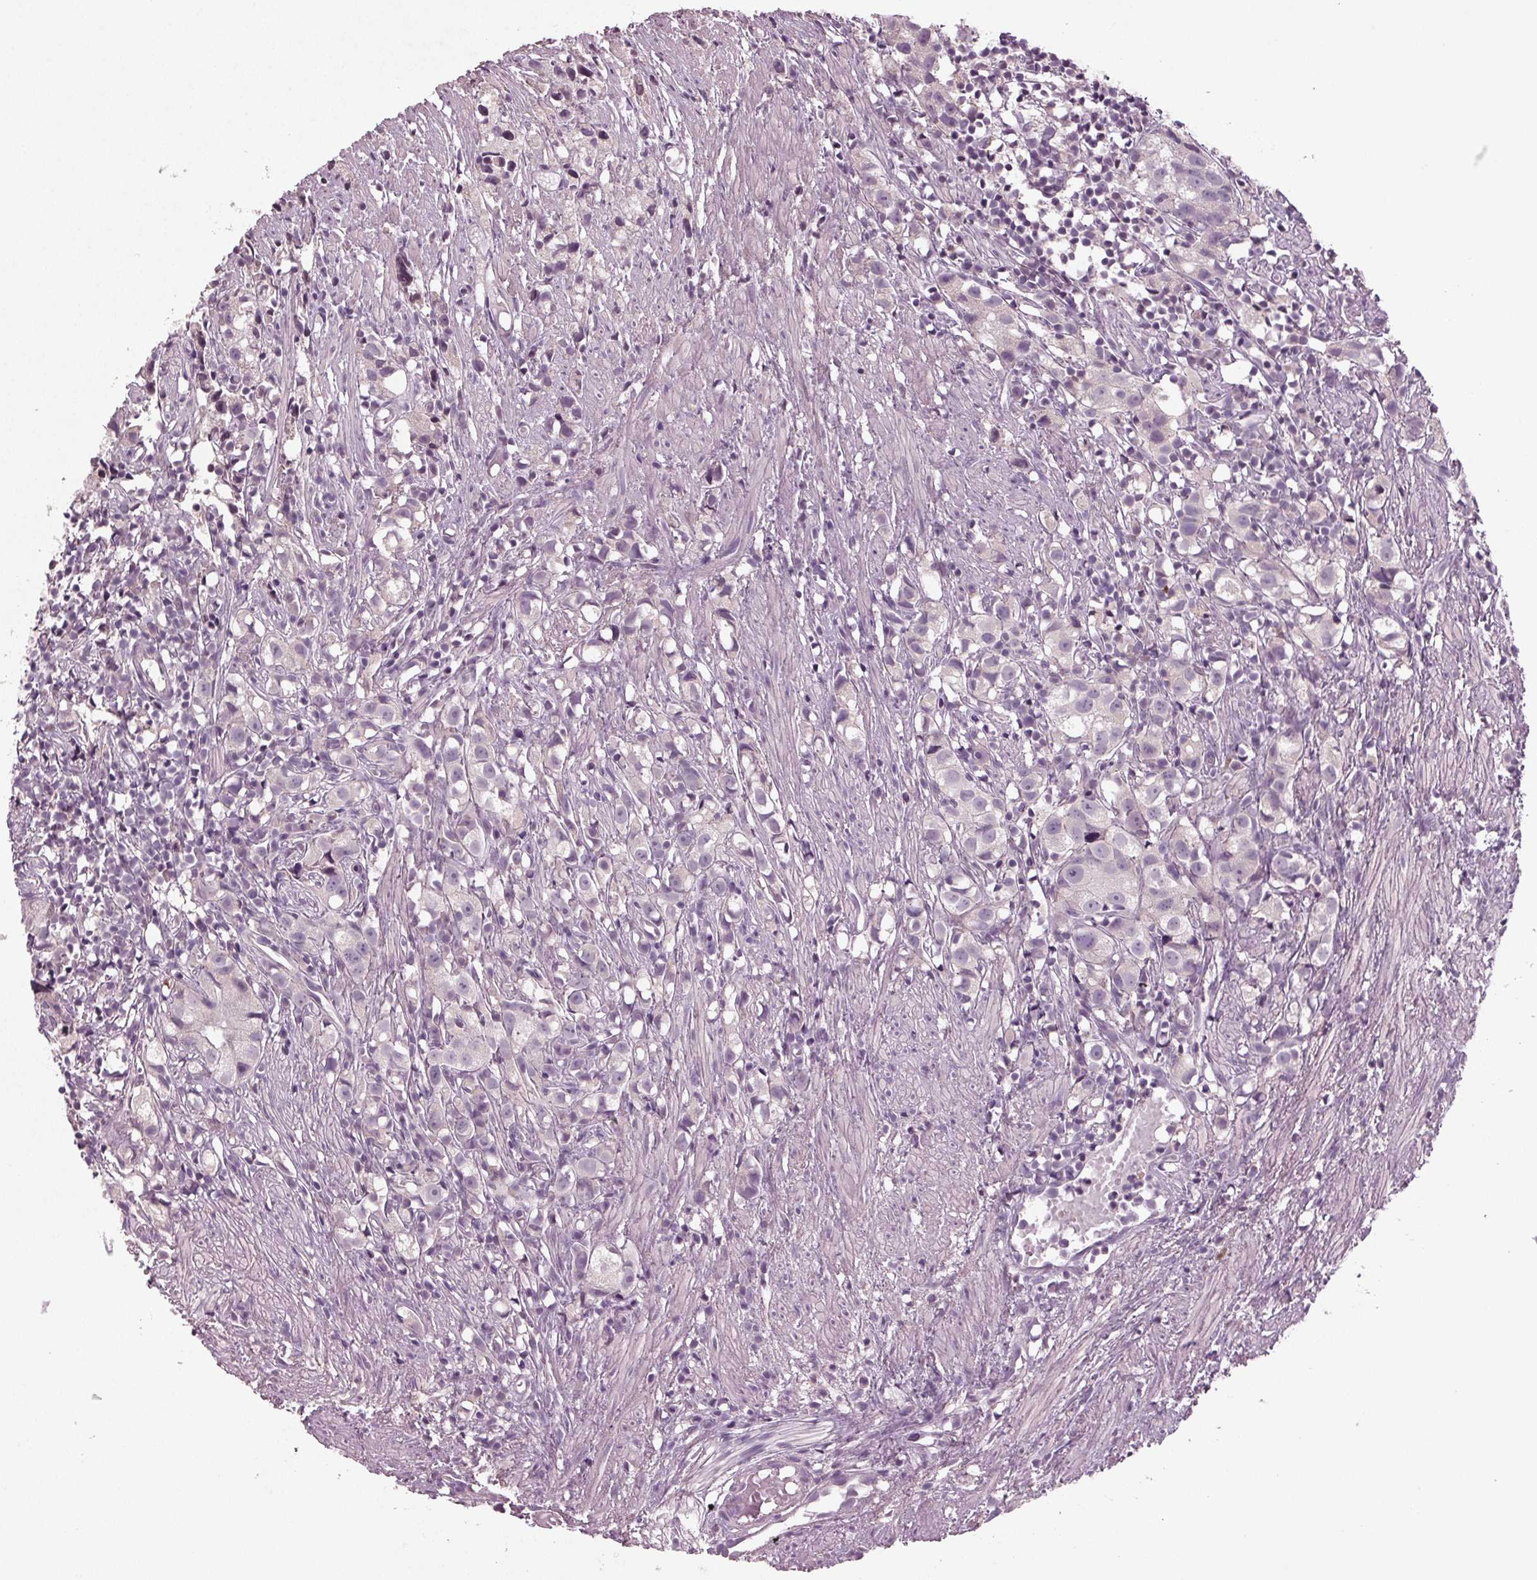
{"staining": {"intensity": "negative", "quantity": "none", "location": "none"}, "tissue": "prostate cancer", "cell_type": "Tumor cells", "image_type": "cancer", "snomed": [{"axis": "morphology", "description": "Adenocarcinoma, High grade"}, {"axis": "topography", "description": "Prostate"}], "caption": "High-grade adenocarcinoma (prostate) was stained to show a protein in brown. There is no significant positivity in tumor cells.", "gene": "BHLHE22", "patient": {"sex": "male", "age": 68}}